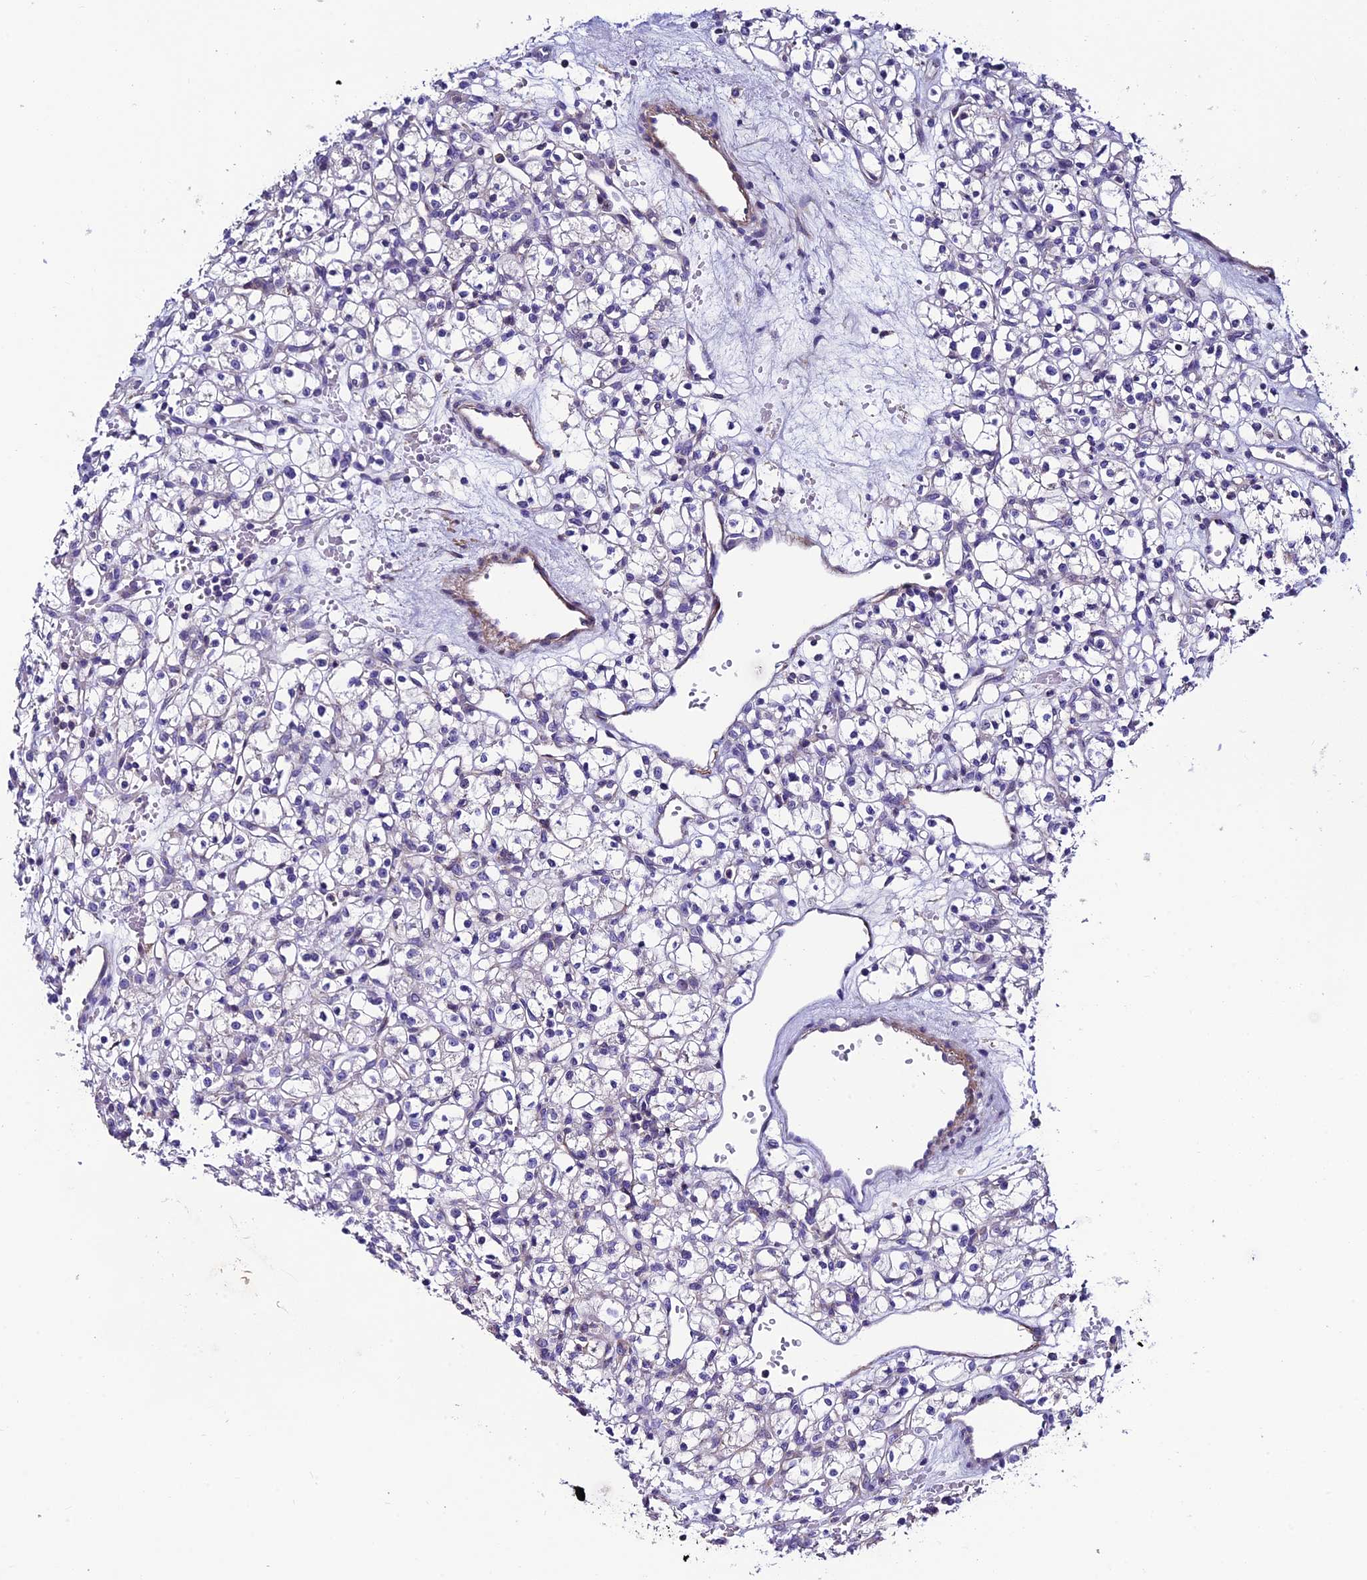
{"staining": {"intensity": "negative", "quantity": "none", "location": "none"}, "tissue": "renal cancer", "cell_type": "Tumor cells", "image_type": "cancer", "snomed": [{"axis": "morphology", "description": "Adenocarcinoma, NOS"}, {"axis": "topography", "description": "Kidney"}], "caption": "A histopathology image of renal adenocarcinoma stained for a protein demonstrates no brown staining in tumor cells.", "gene": "FAM178B", "patient": {"sex": "female", "age": 59}}